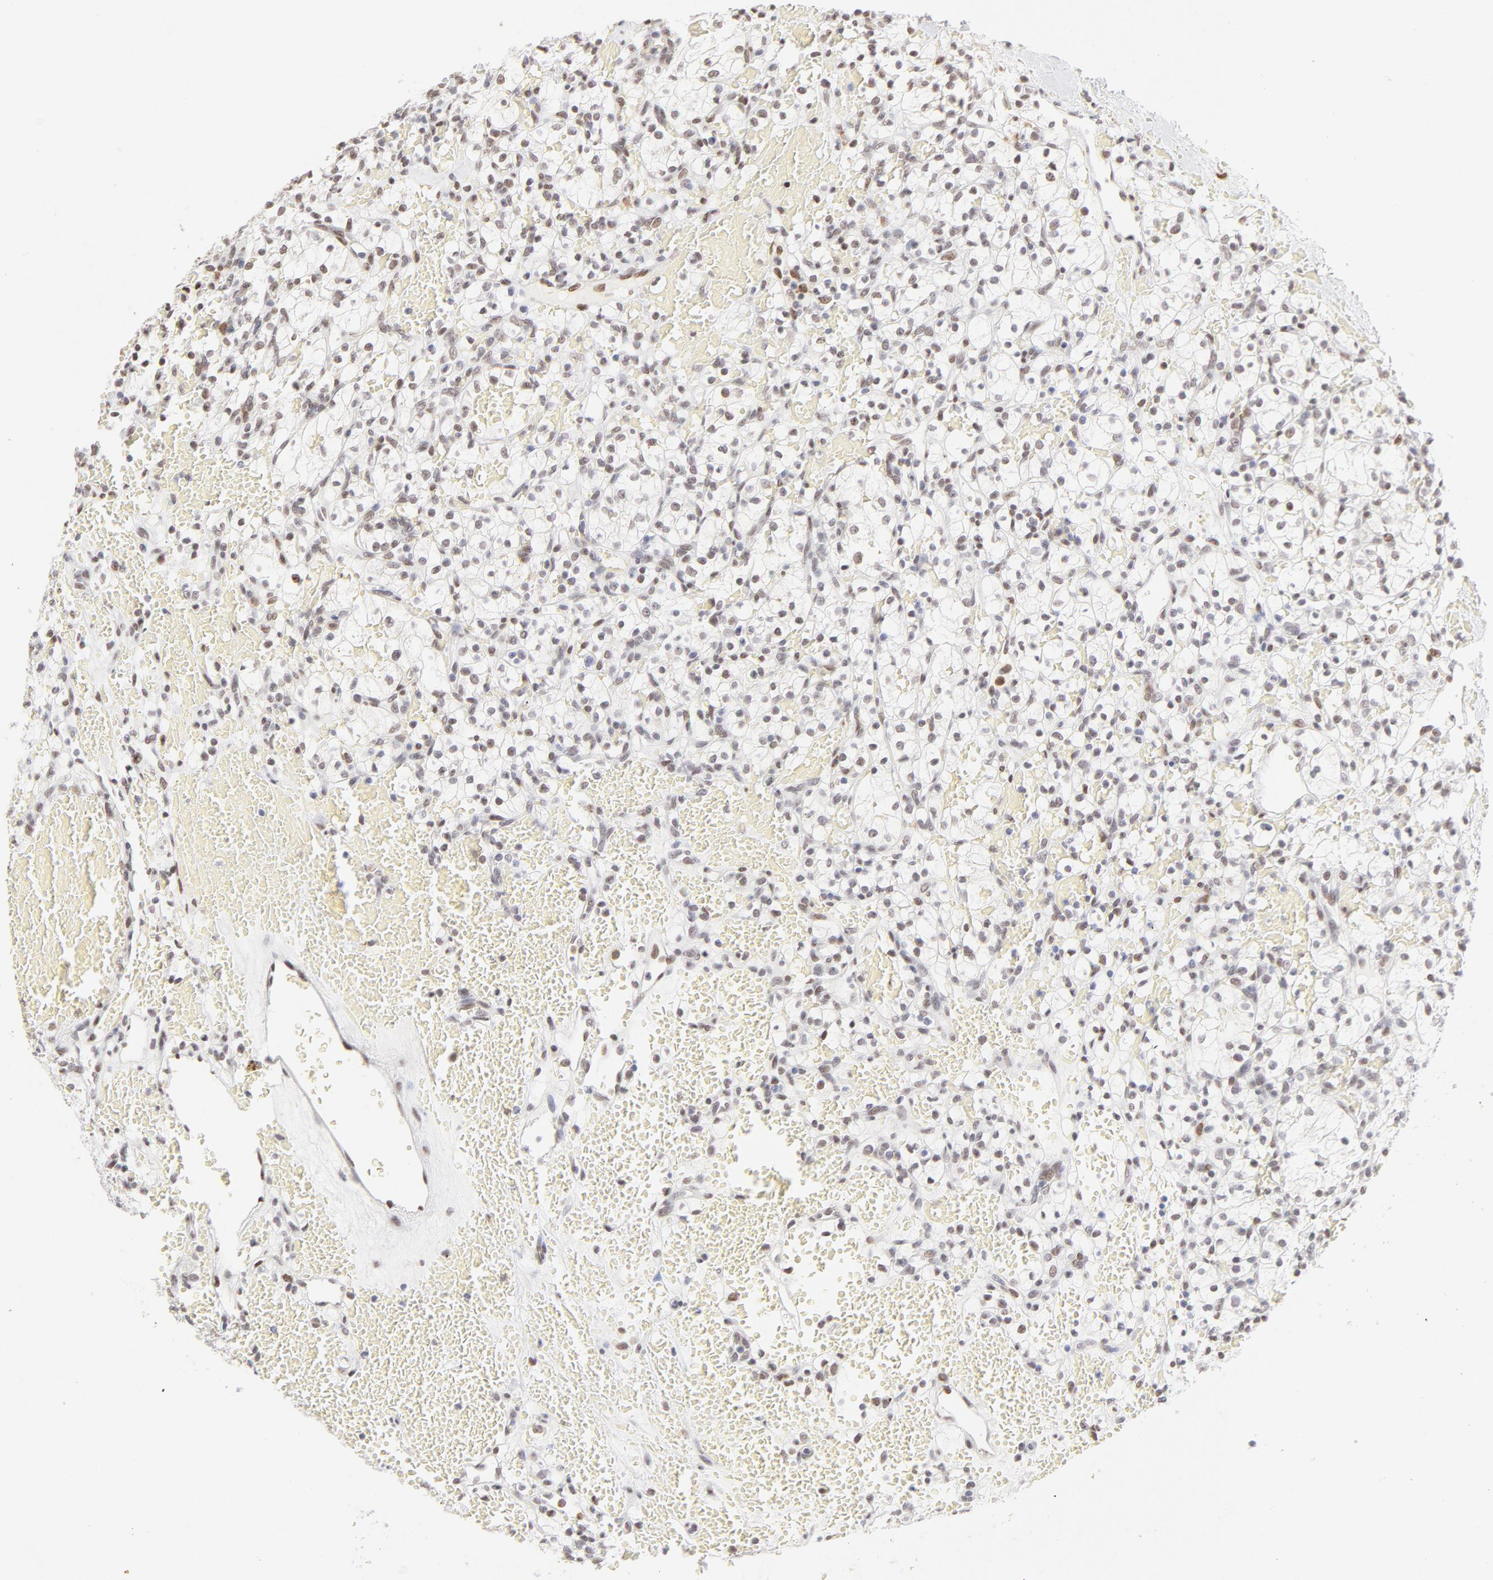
{"staining": {"intensity": "weak", "quantity": "<25%", "location": "nuclear"}, "tissue": "renal cancer", "cell_type": "Tumor cells", "image_type": "cancer", "snomed": [{"axis": "morphology", "description": "Adenocarcinoma, NOS"}, {"axis": "topography", "description": "Kidney"}], "caption": "Tumor cells show no significant staining in adenocarcinoma (renal).", "gene": "PBX1", "patient": {"sex": "female", "age": 60}}